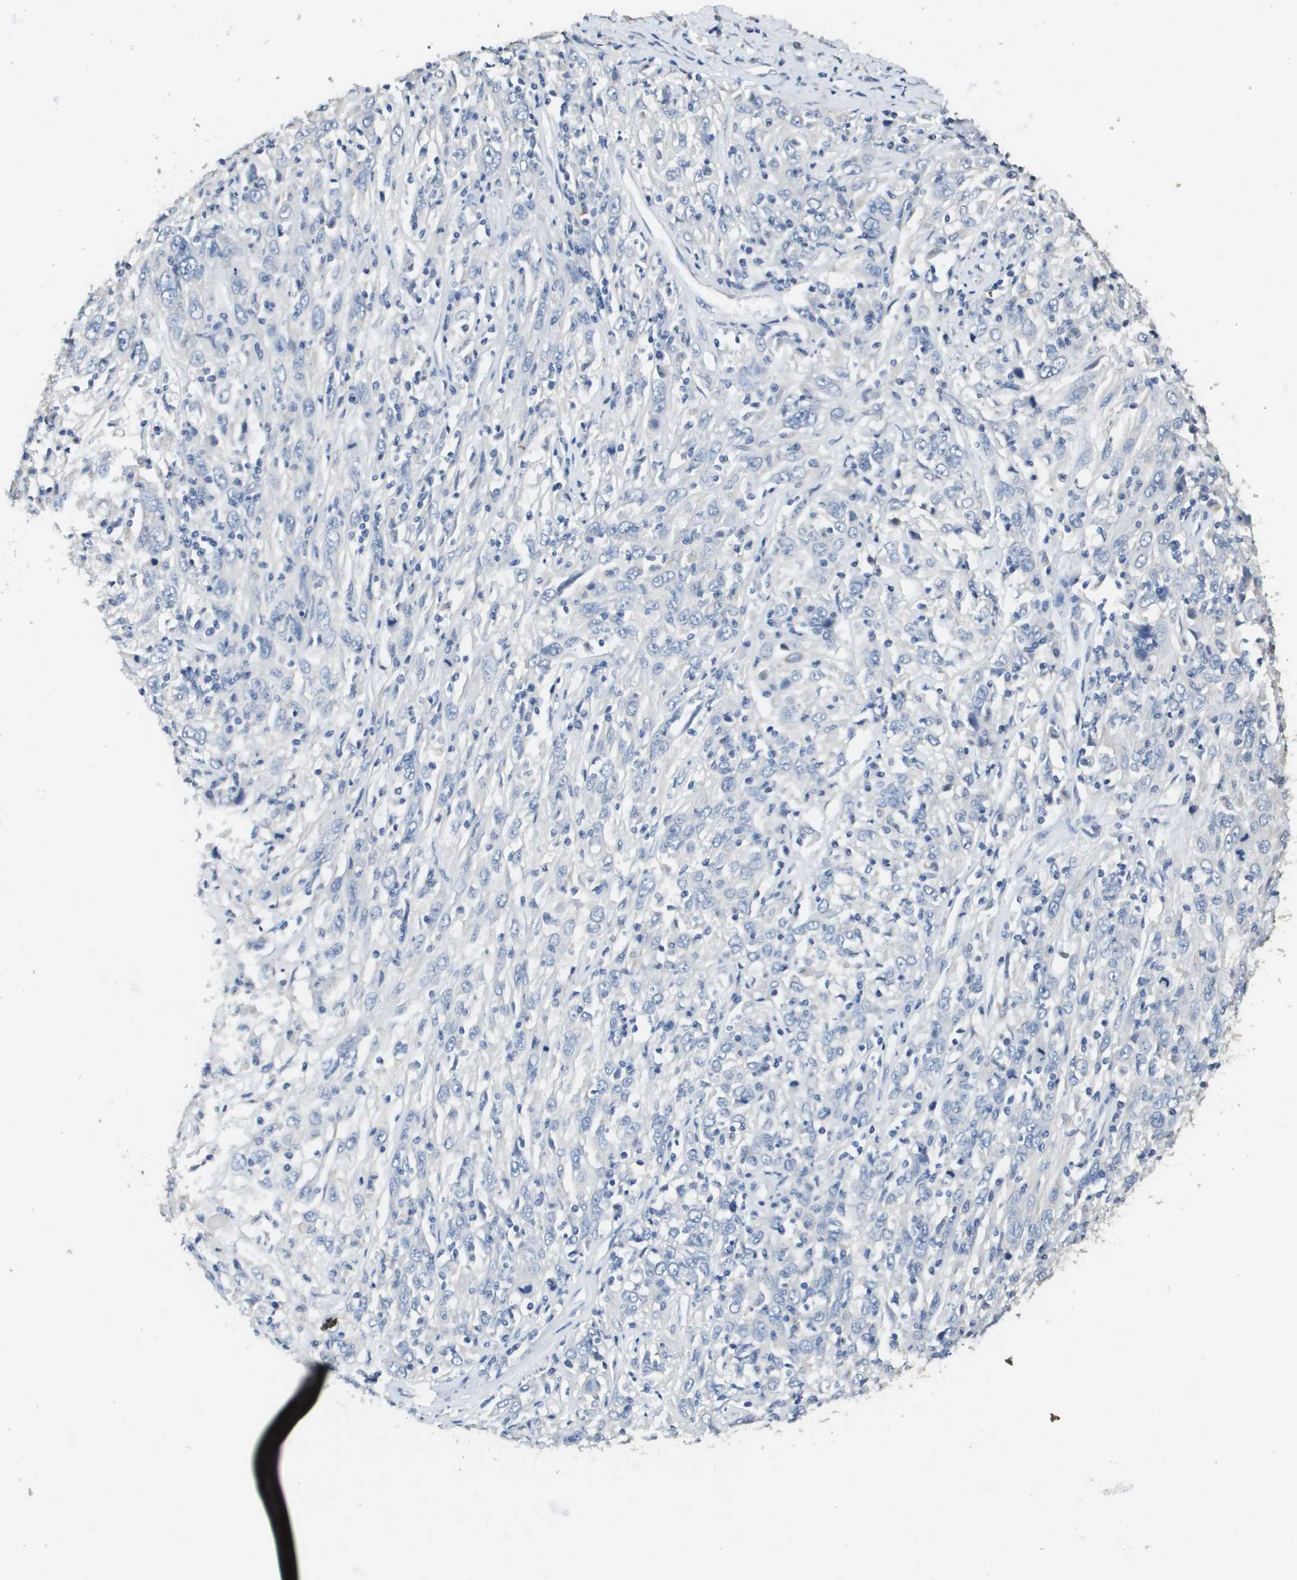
{"staining": {"intensity": "negative", "quantity": "none", "location": "none"}, "tissue": "cervical cancer", "cell_type": "Tumor cells", "image_type": "cancer", "snomed": [{"axis": "morphology", "description": "Squamous cell carcinoma, NOS"}, {"axis": "topography", "description": "Cervix"}], "caption": "Histopathology image shows no significant protein positivity in tumor cells of squamous cell carcinoma (cervical). (DAB (3,3'-diaminobenzidine) immunohistochemistry, high magnification).", "gene": "MT3", "patient": {"sex": "female", "age": 46}}